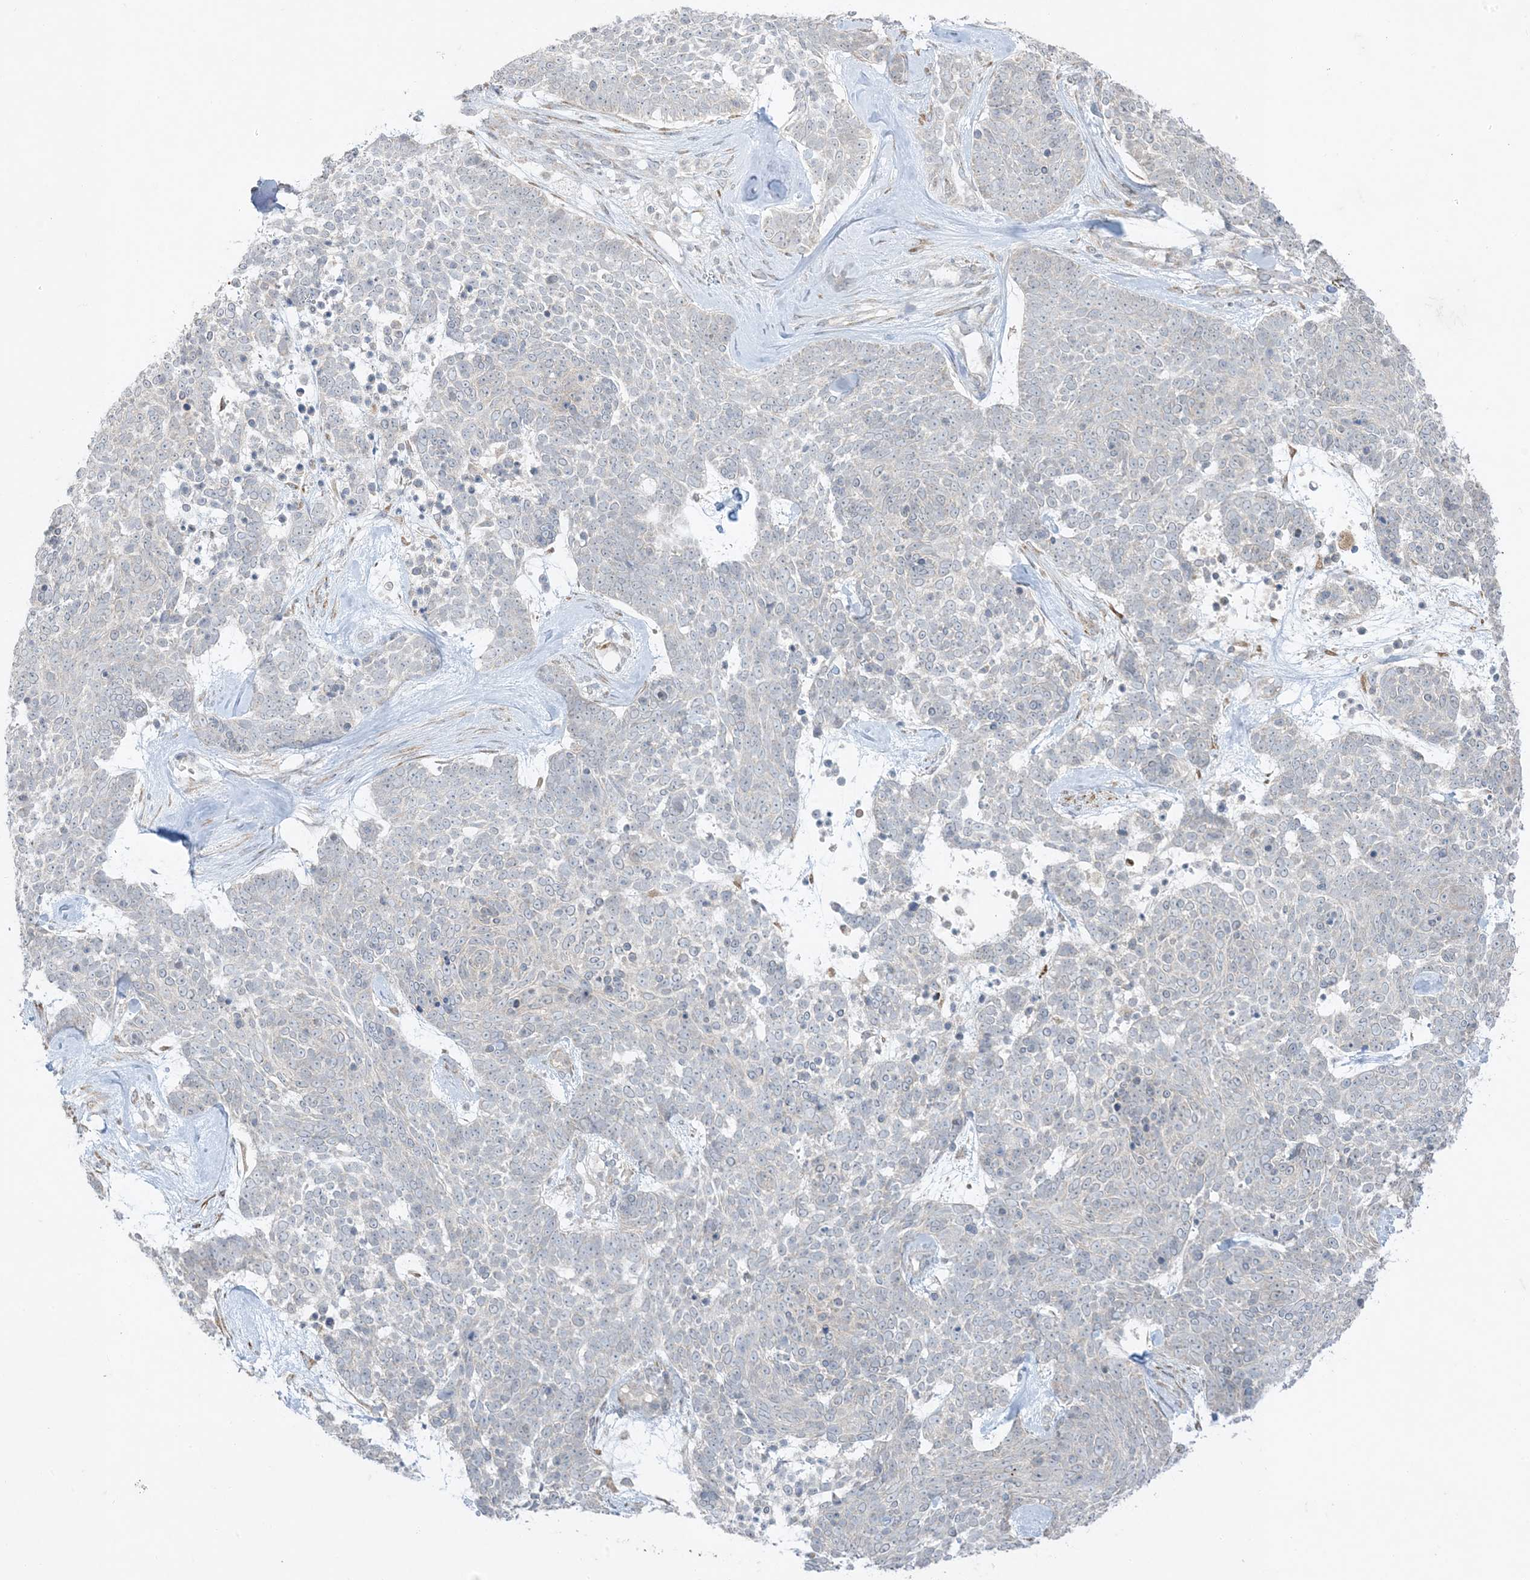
{"staining": {"intensity": "negative", "quantity": "none", "location": "none"}, "tissue": "skin cancer", "cell_type": "Tumor cells", "image_type": "cancer", "snomed": [{"axis": "morphology", "description": "Basal cell carcinoma"}, {"axis": "topography", "description": "Skin"}], "caption": "Human basal cell carcinoma (skin) stained for a protein using immunohistochemistry (IHC) exhibits no staining in tumor cells.", "gene": "ODC1", "patient": {"sex": "female", "age": 81}}